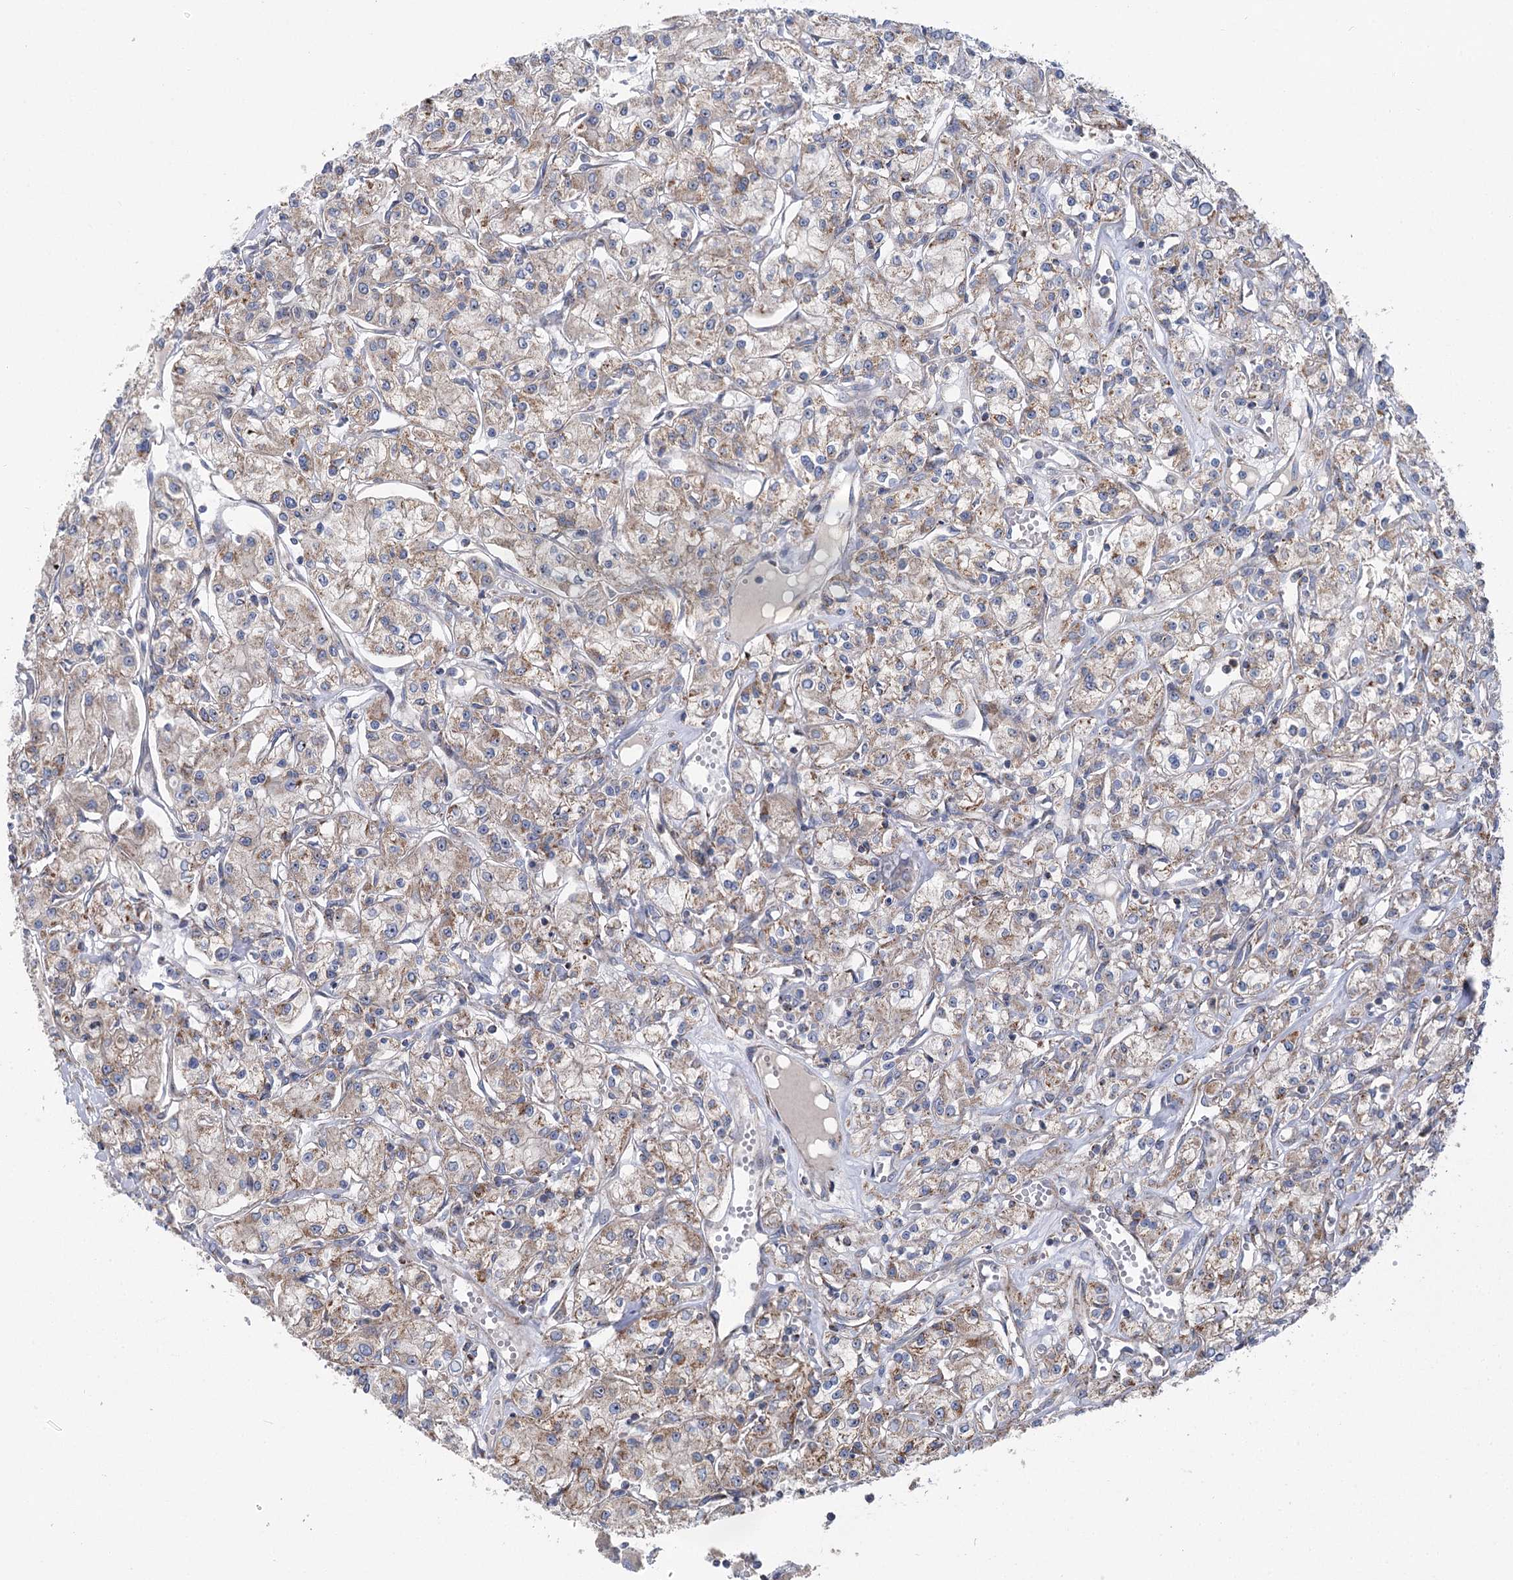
{"staining": {"intensity": "weak", "quantity": ">75%", "location": "cytoplasmic/membranous"}, "tissue": "renal cancer", "cell_type": "Tumor cells", "image_type": "cancer", "snomed": [{"axis": "morphology", "description": "Adenocarcinoma, NOS"}, {"axis": "topography", "description": "Kidney"}], "caption": "Brown immunohistochemical staining in renal adenocarcinoma shows weak cytoplasmic/membranous positivity in about >75% of tumor cells.", "gene": "MARK2", "patient": {"sex": "female", "age": 59}}